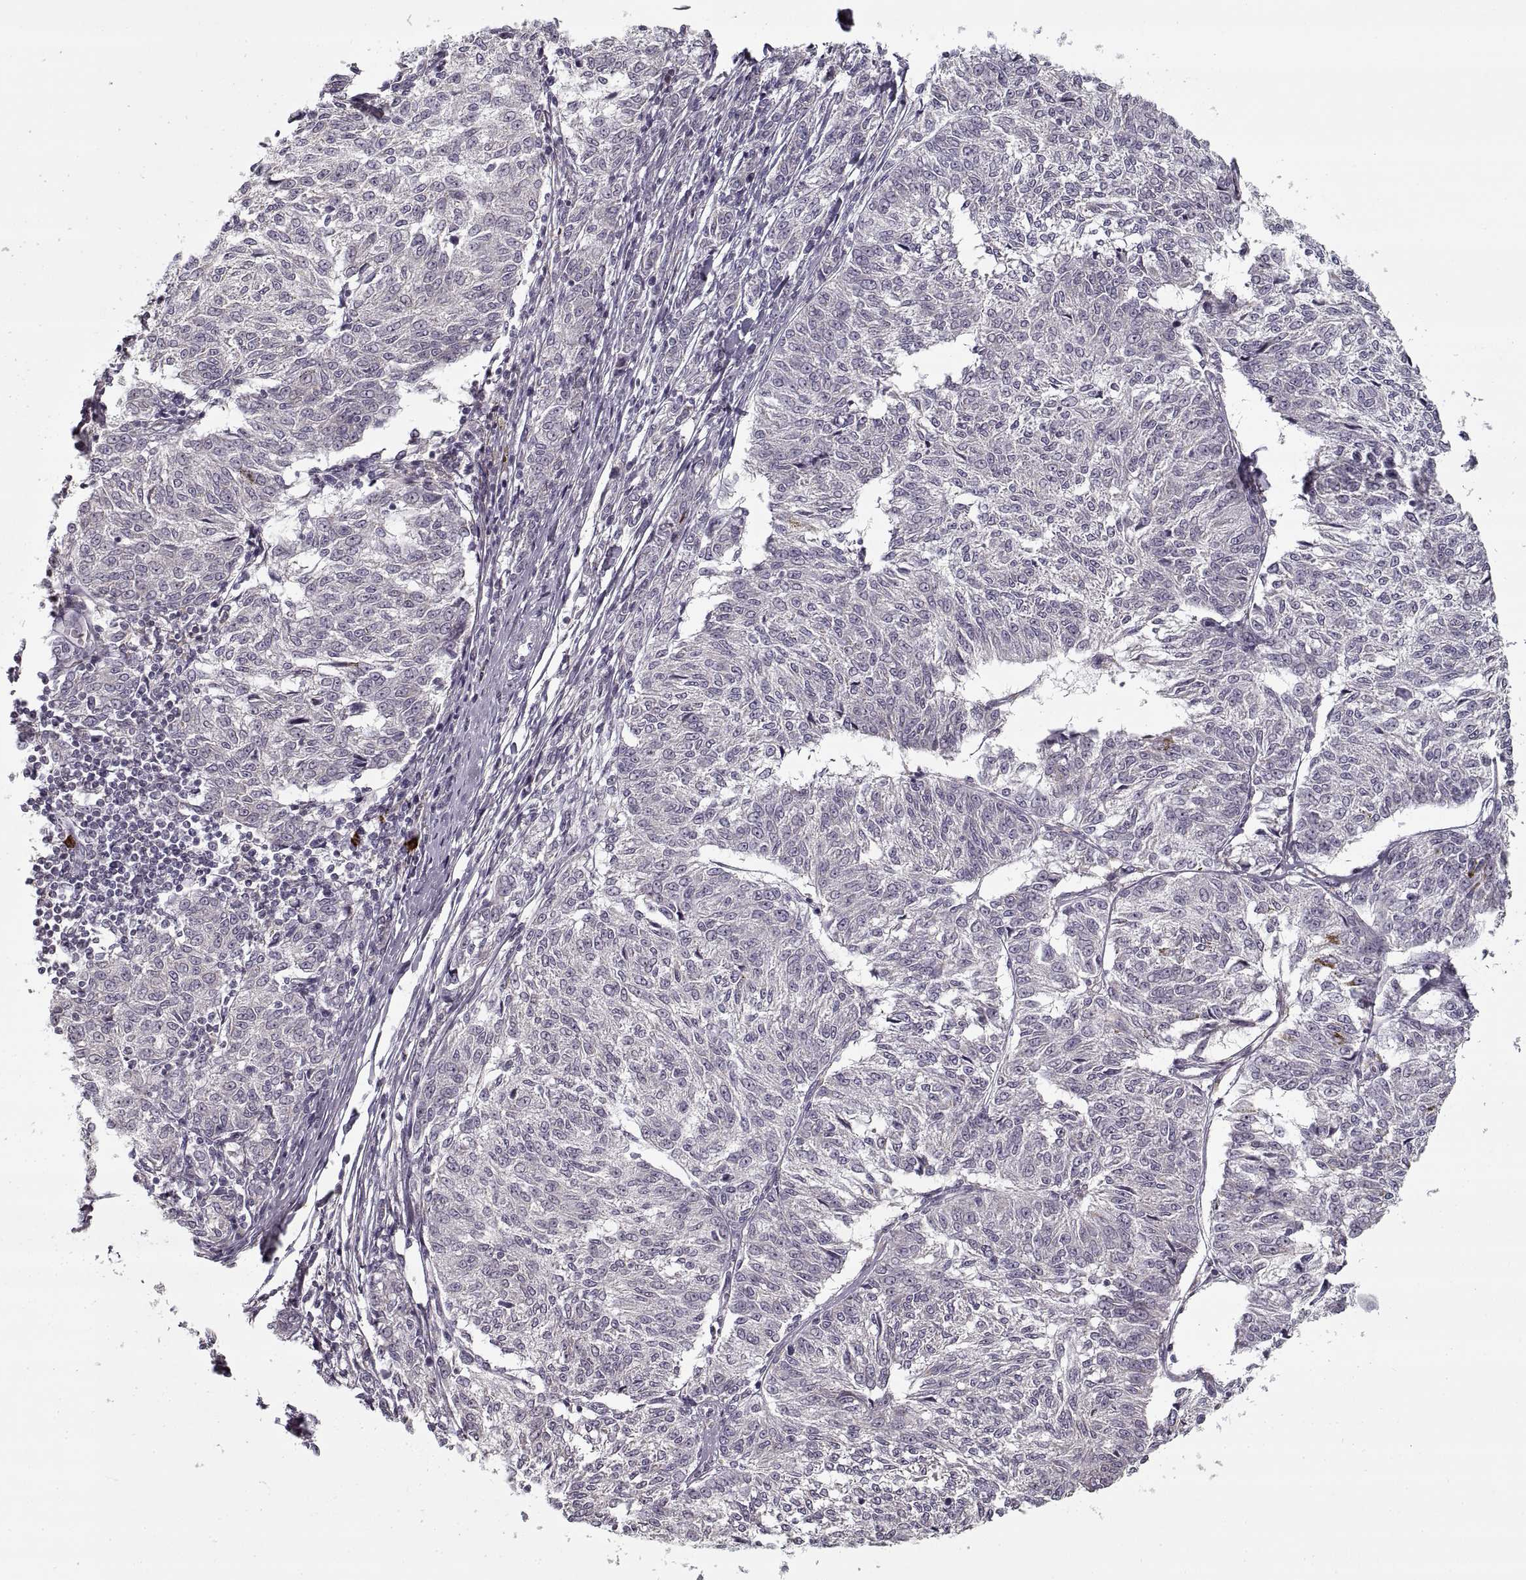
{"staining": {"intensity": "negative", "quantity": "none", "location": "none"}, "tissue": "melanoma", "cell_type": "Tumor cells", "image_type": "cancer", "snomed": [{"axis": "morphology", "description": "Malignant melanoma, NOS"}, {"axis": "topography", "description": "Skin"}], "caption": "Tumor cells show no significant protein expression in malignant melanoma.", "gene": "GAD2", "patient": {"sex": "female", "age": 72}}